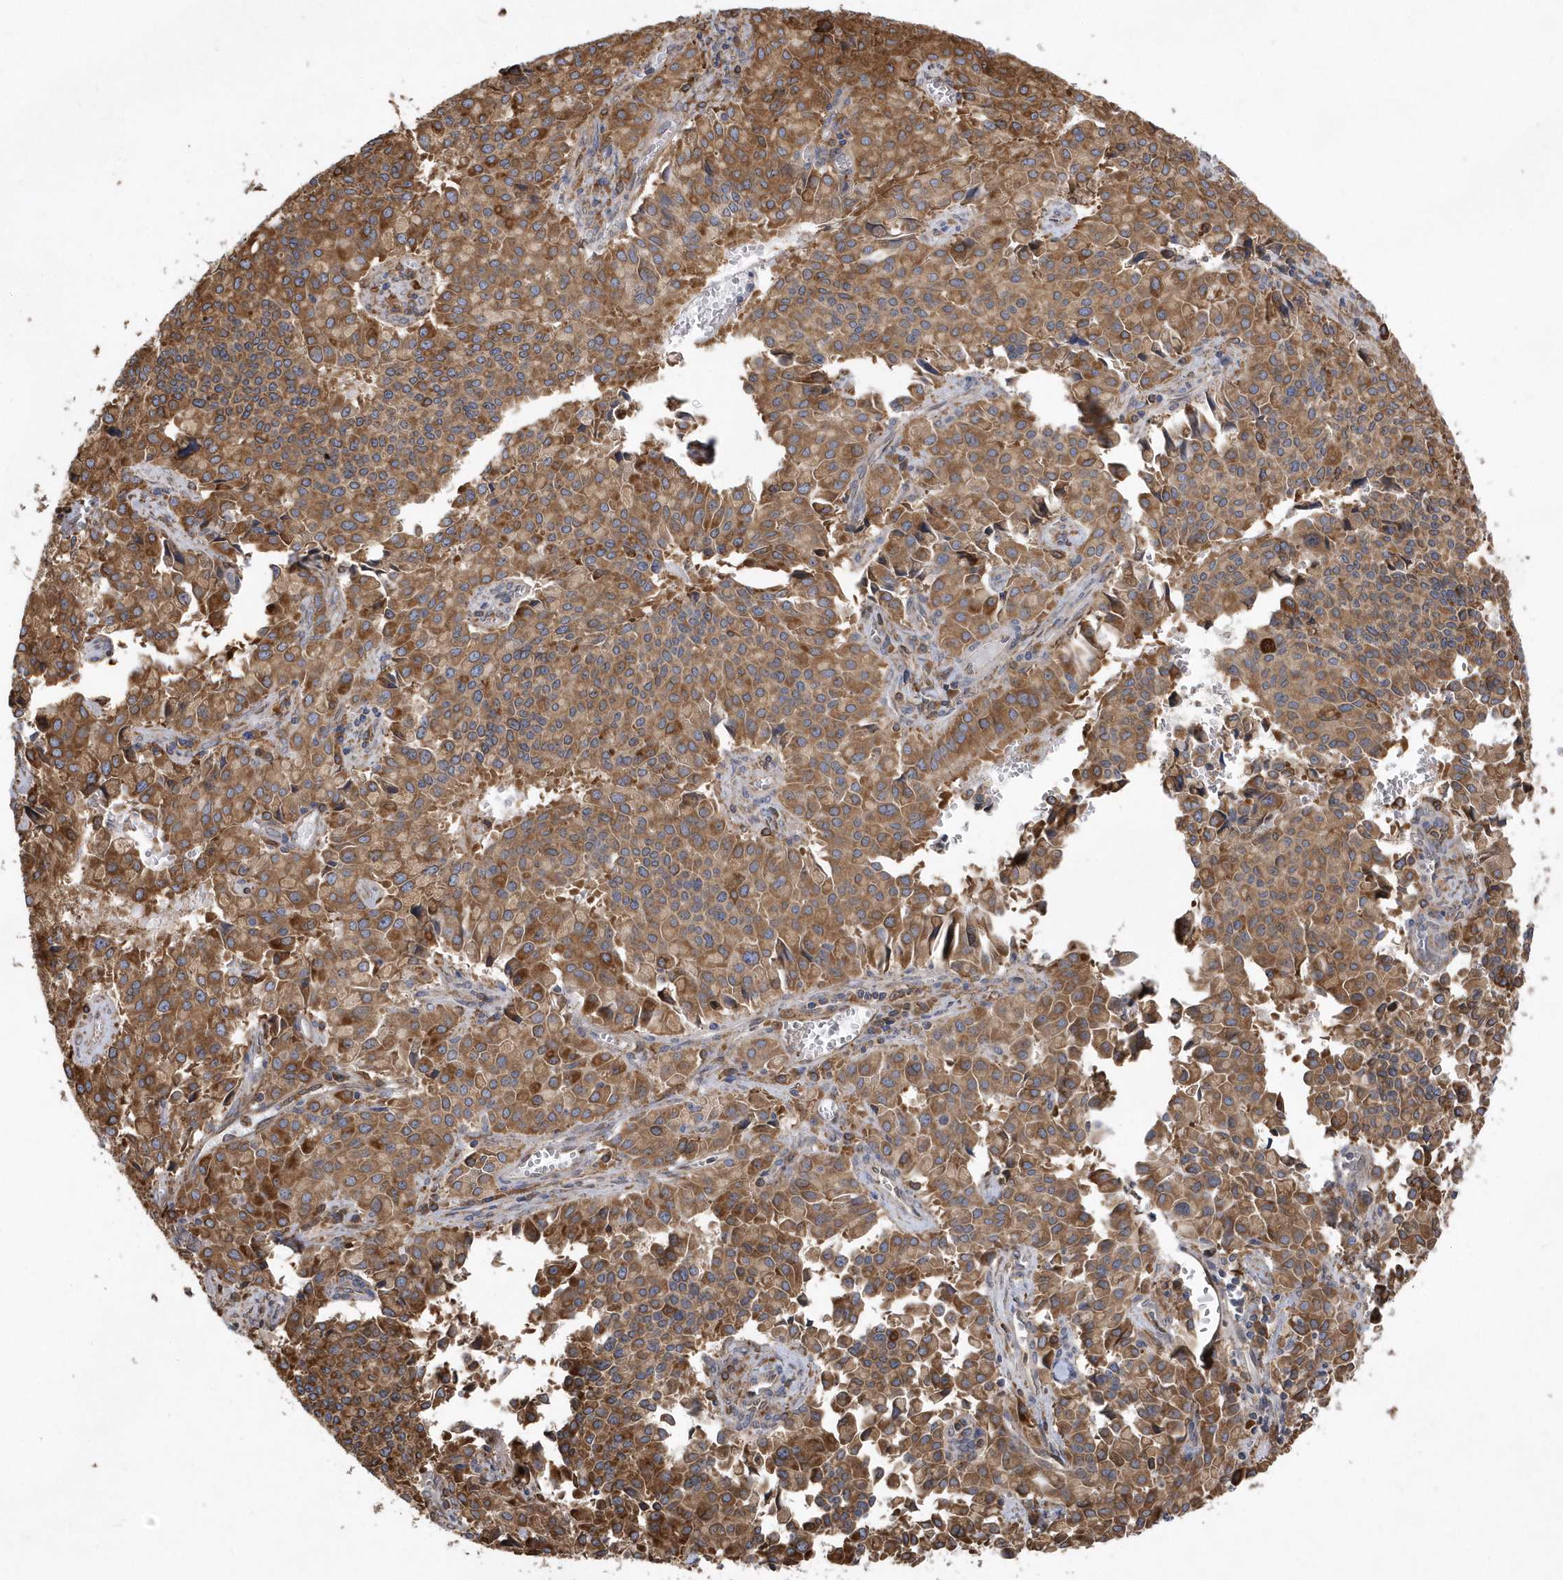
{"staining": {"intensity": "moderate", "quantity": ">75%", "location": "cytoplasmic/membranous"}, "tissue": "pancreatic cancer", "cell_type": "Tumor cells", "image_type": "cancer", "snomed": [{"axis": "morphology", "description": "Adenocarcinoma, NOS"}, {"axis": "topography", "description": "Pancreas"}], "caption": "Tumor cells display medium levels of moderate cytoplasmic/membranous positivity in about >75% of cells in human pancreatic cancer.", "gene": "VAMP7", "patient": {"sex": "male", "age": 65}}